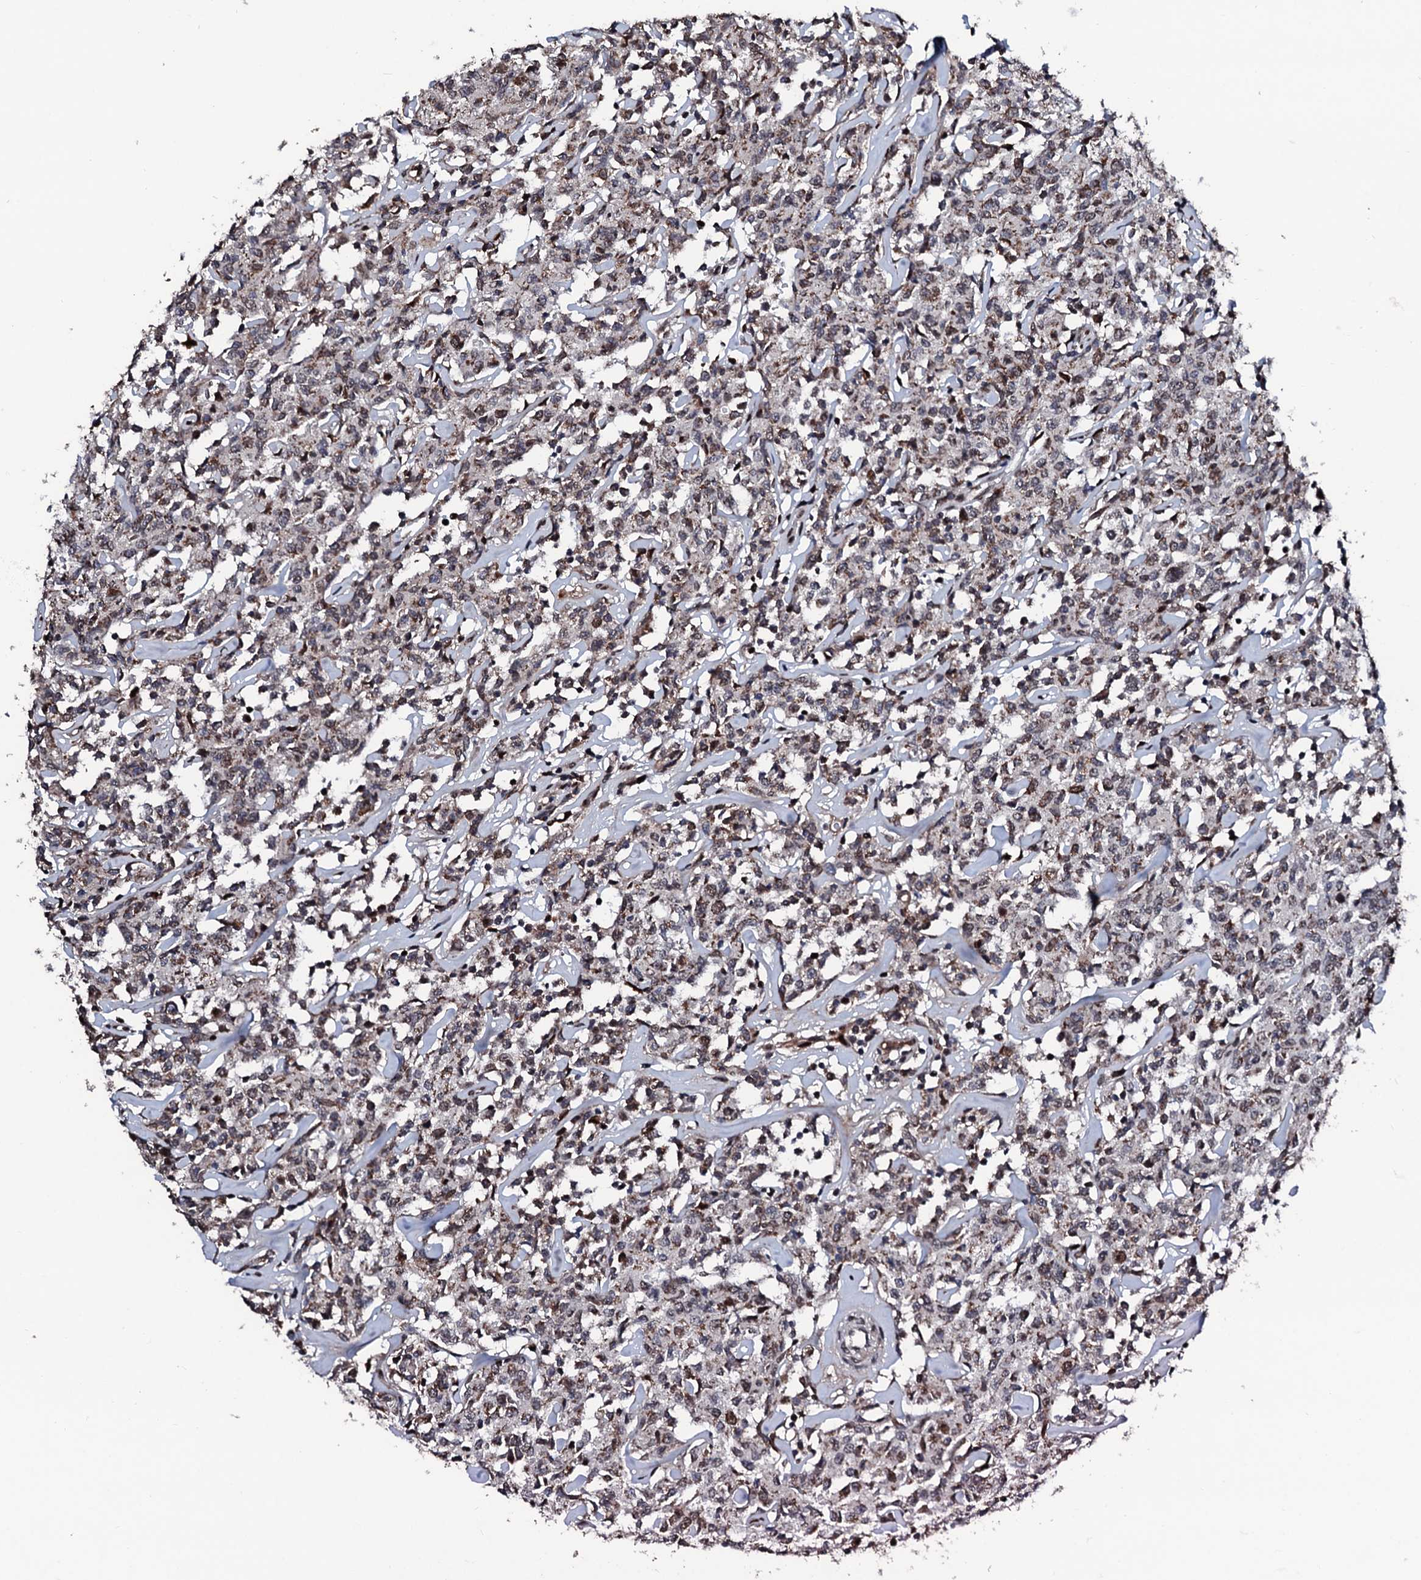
{"staining": {"intensity": "moderate", "quantity": ">75%", "location": "nuclear"}, "tissue": "lymphoma", "cell_type": "Tumor cells", "image_type": "cancer", "snomed": [{"axis": "morphology", "description": "Malignant lymphoma, non-Hodgkin's type, Low grade"}, {"axis": "topography", "description": "Small intestine"}], "caption": "The photomicrograph shows immunohistochemical staining of lymphoma. There is moderate nuclear expression is seen in approximately >75% of tumor cells. The protein is shown in brown color, while the nuclei are stained blue.", "gene": "KIF18A", "patient": {"sex": "female", "age": 59}}